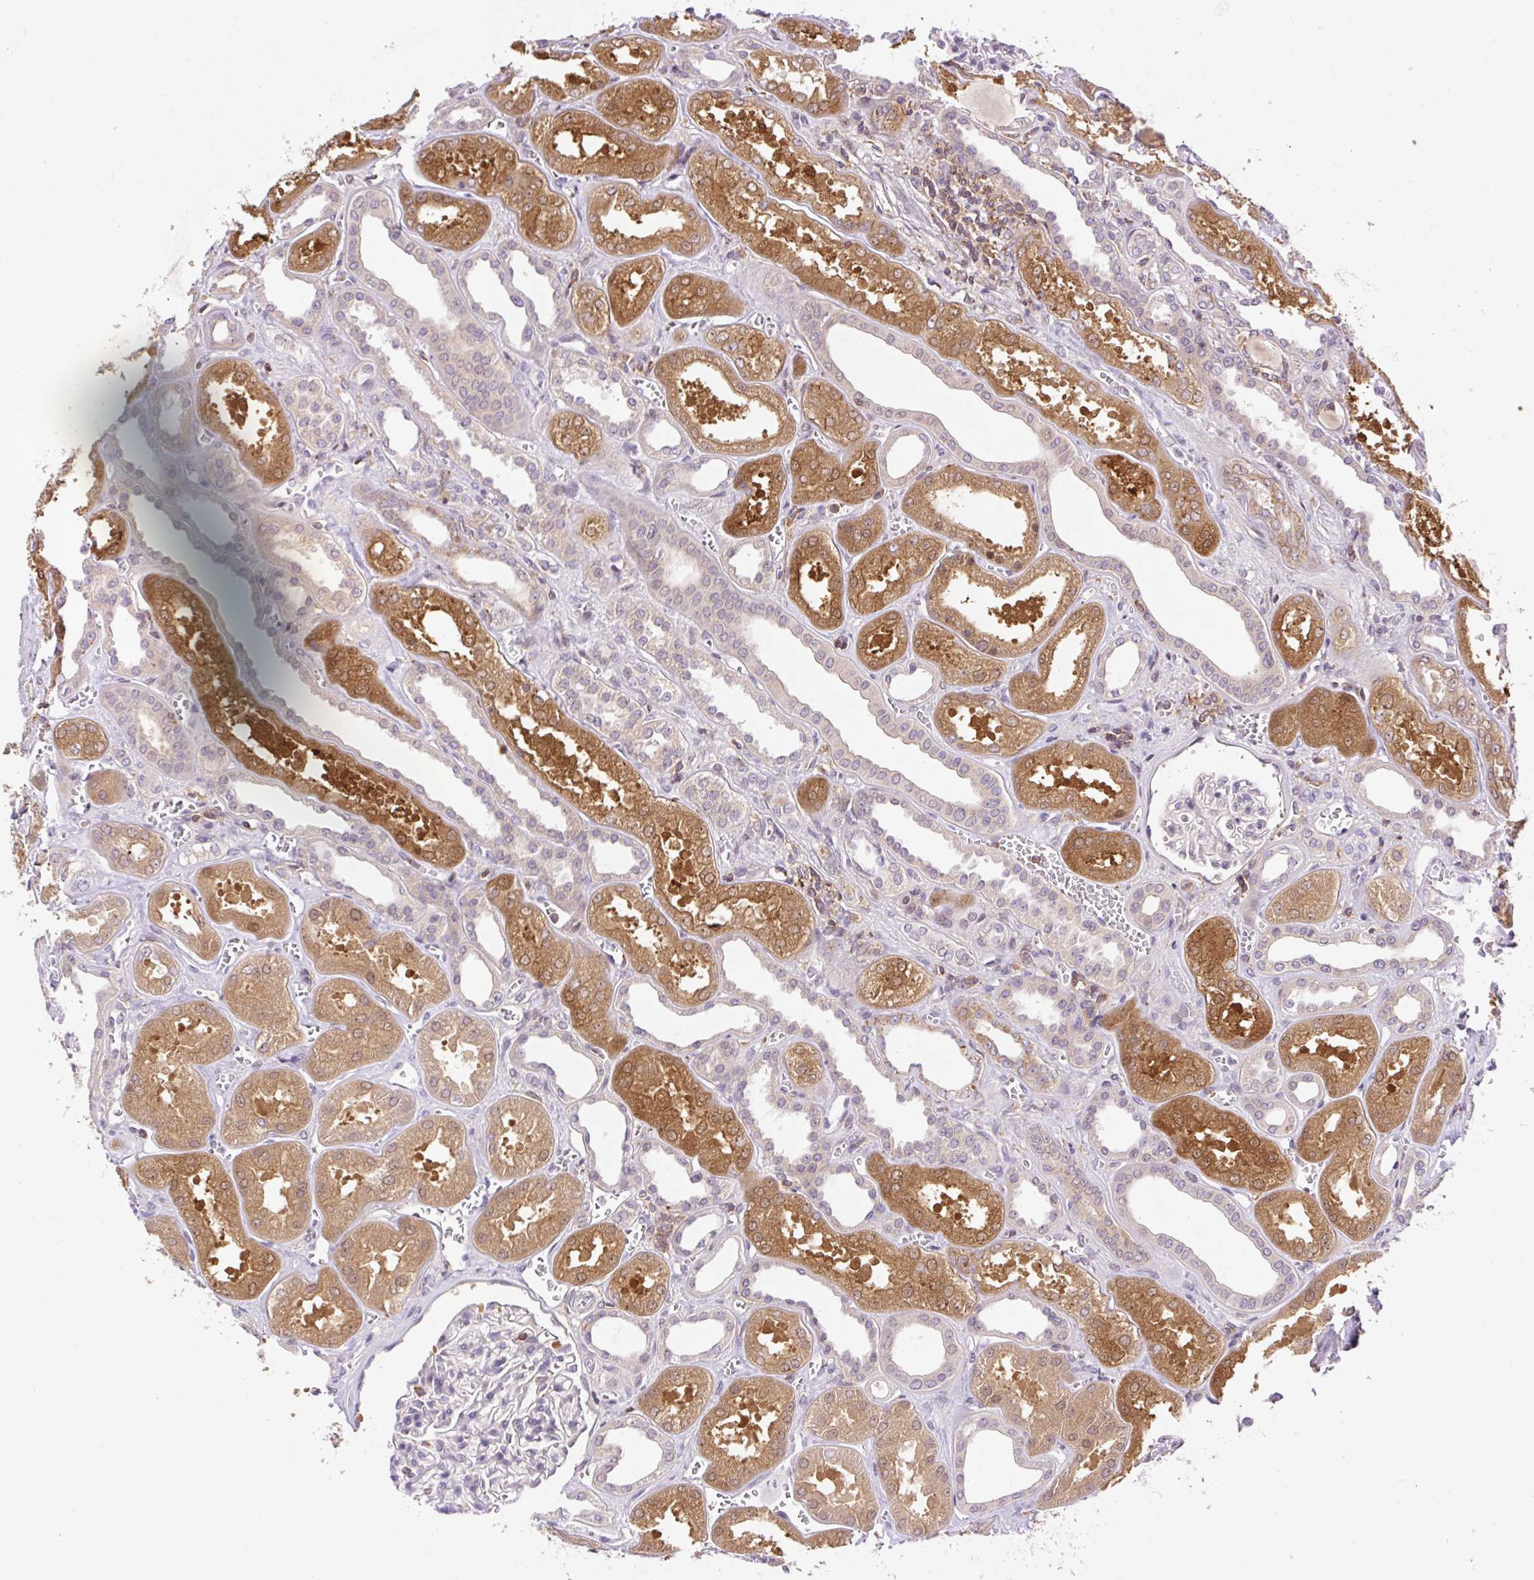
{"staining": {"intensity": "negative", "quantity": "none", "location": "none"}, "tissue": "kidney", "cell_type": "Cells in glomeruli", "image_type": "normal", "snomed": [{"axis": "morphology", "description": "Normal tissue, NOS"}, {"axis": "morphology", "description": "Adenocarcinoma, NOS"}, {"axis": "topography", "description": "Kidney"}], "caption": "IHC micrograph of benign kidney stained for a protein (brown), which shows no staining in cells in glomeruli. (DAB (3,3'-diaminobenzidine) IHC visualized using brightfield microscopy, high magnification).", "gene": "CARD11", "patient": {"sex": "female", "age": 68}}